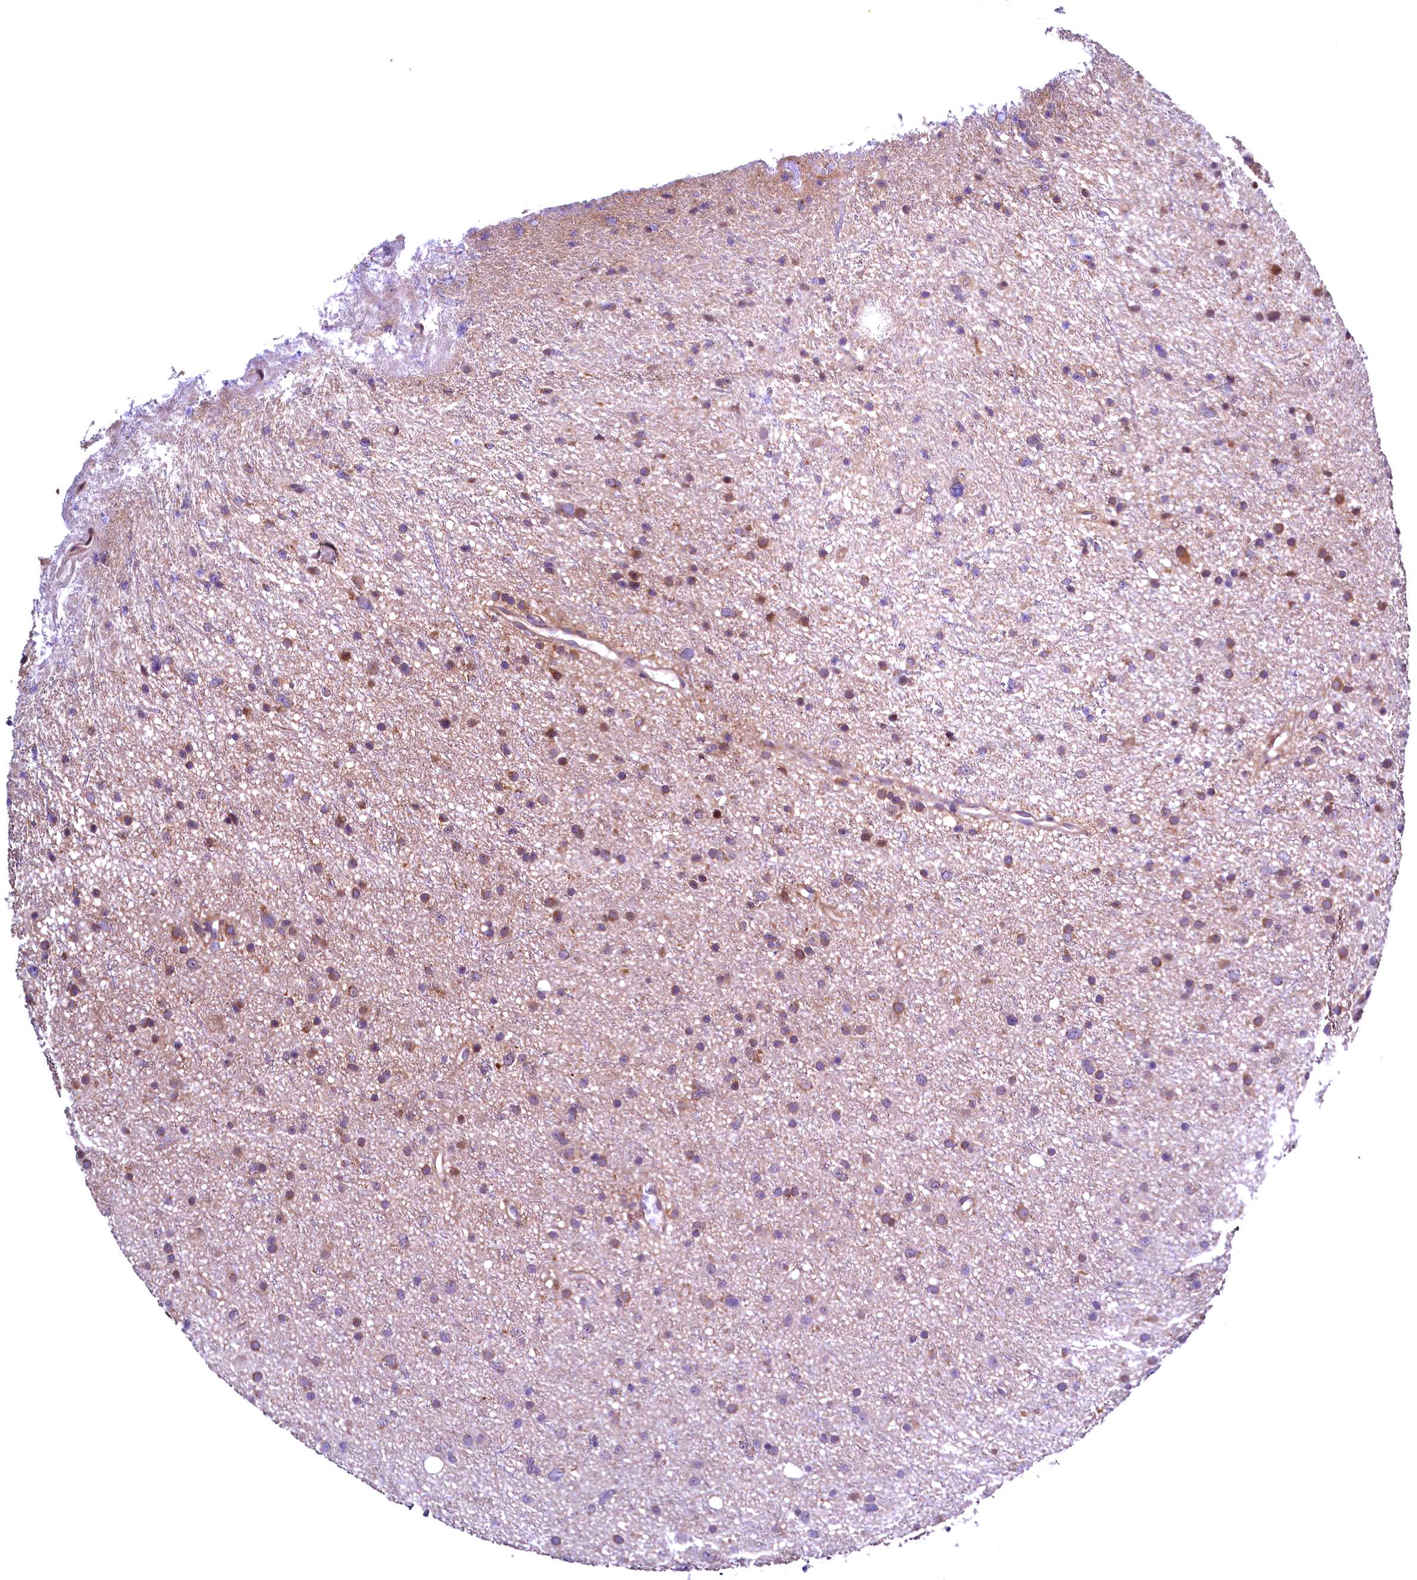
{"staining": {"intensity": "moderate", "quantity": "25%-75%", "location": "cytoplasmic/membranous"}, "tissue": "glioma", "cell_type": "Tumor cells", "image_type": "cancer", "snomed": [{"axis": "morphology", "description": "Glioma, malignant, Low grade"}, {"axis": "topography", "description": "Cerebral cortex"}], "caption": "Immunohistochemistry (IHC) (DAB) staining of glioma demonstrates moderate cytoplasmic/membranous protein expression in approximately 25%-75% of tumor cells. The protein of interest is stained brown, and the nuclei are stained in blue (DAB IHC with brightfield microscopy, high magnification).", "gene": "RBFA", "patient": {"sex": "female", "age": 39}}